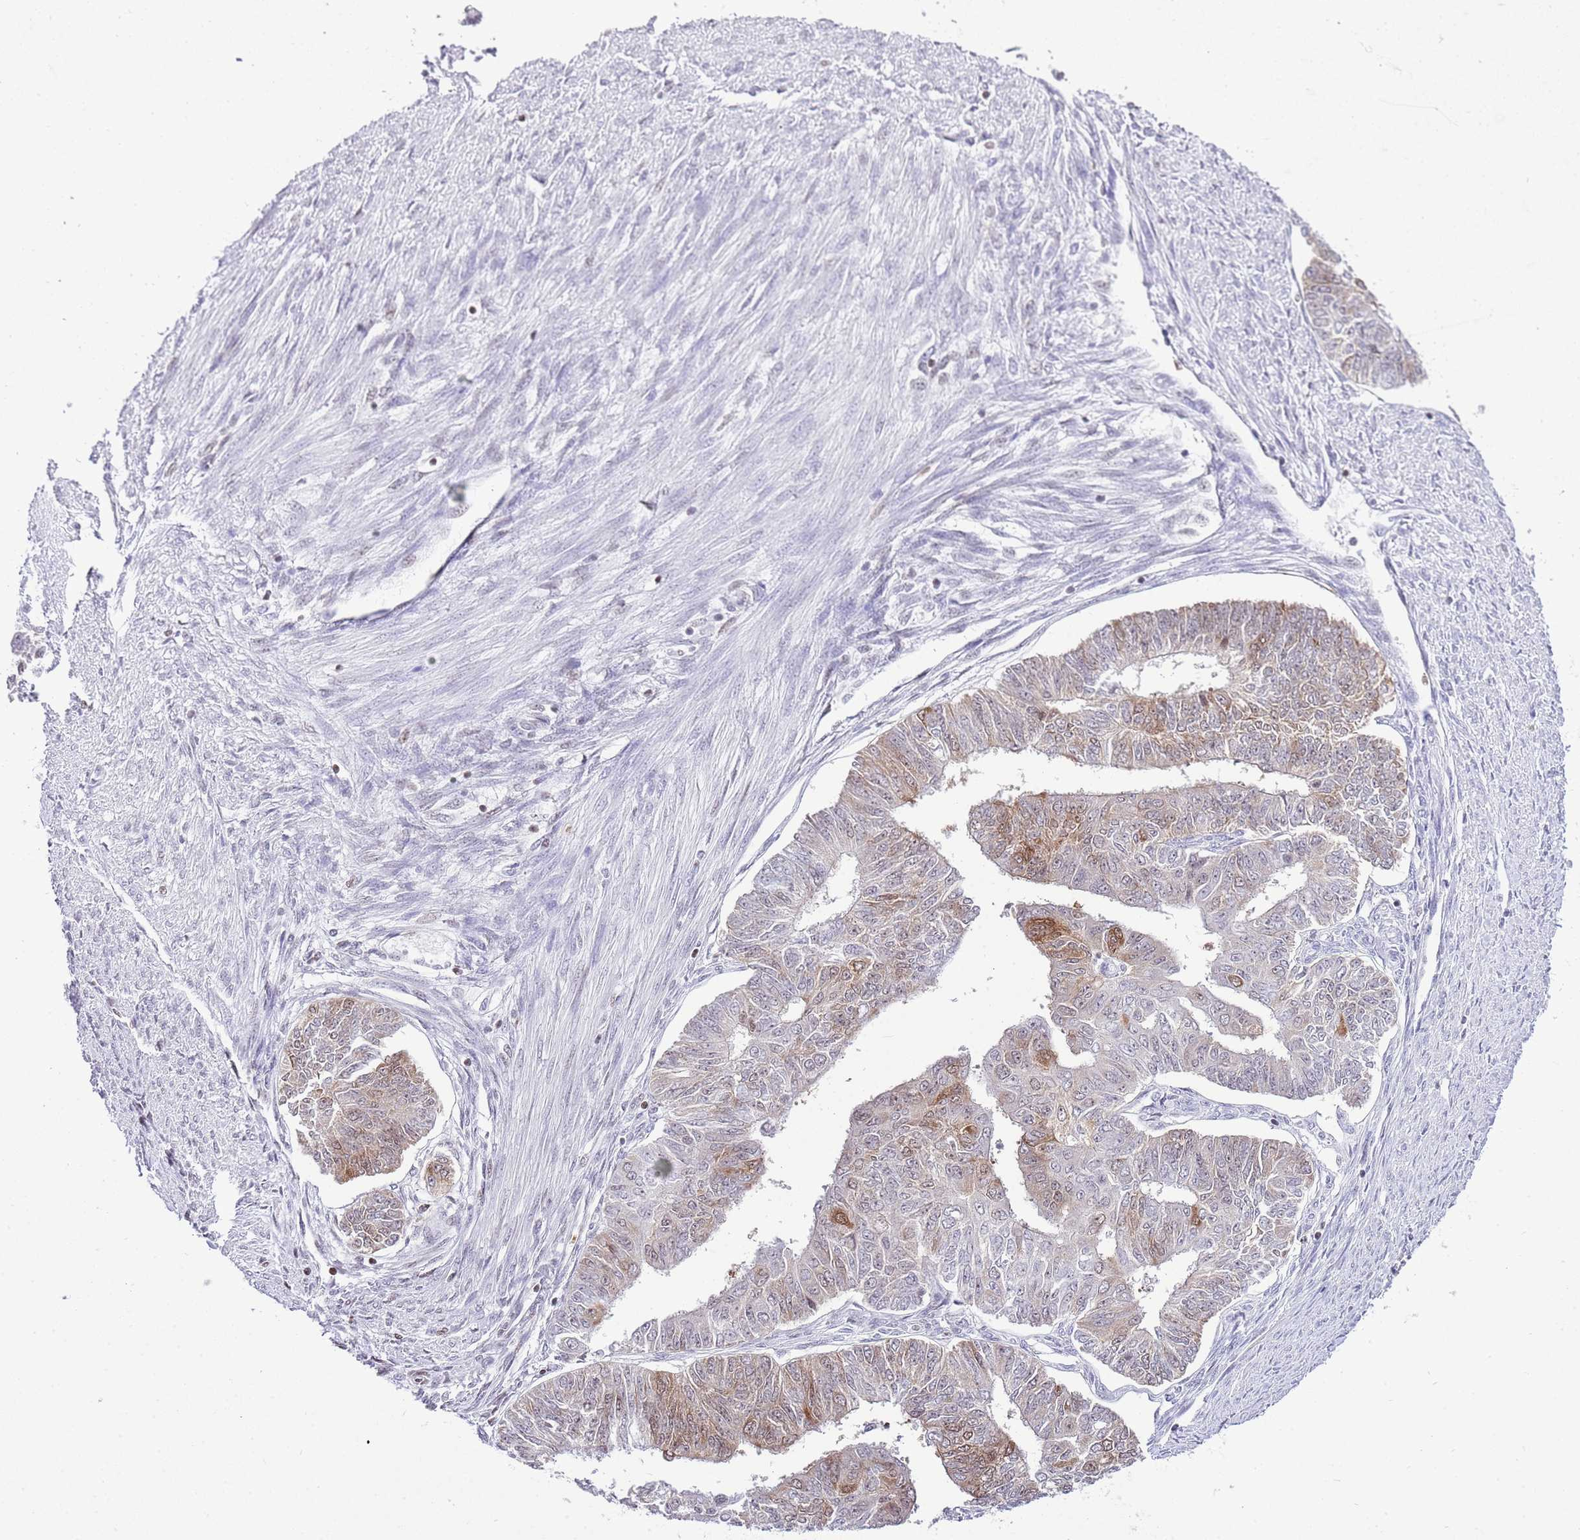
{"staining": {"intensity": "moderate", "quantity": "<25%", "location": "cytoplasmic/membranous,nuclear"}, "tissue": "endometrial cancer", "cell_type": "Tumor cells", "image_type": "cancer", "snomed": [{"axis": "morphology", "description": "Adenocarcinoma, NOS"}, {"axis": "topography", "description": "Endometrium"}], "caption": "A histopathology image of human endometrial cancer stained for a protein demonstrates moderate cytoplasmic/membranous and nuclear brown staining in tumor cells. The staining was performed using DAB, with brown indicating positive protein expression. Nuclei are stained blue with hematoxylin.", "gene": "PRR15", "patient": {"sex": "female", "age": 32}}